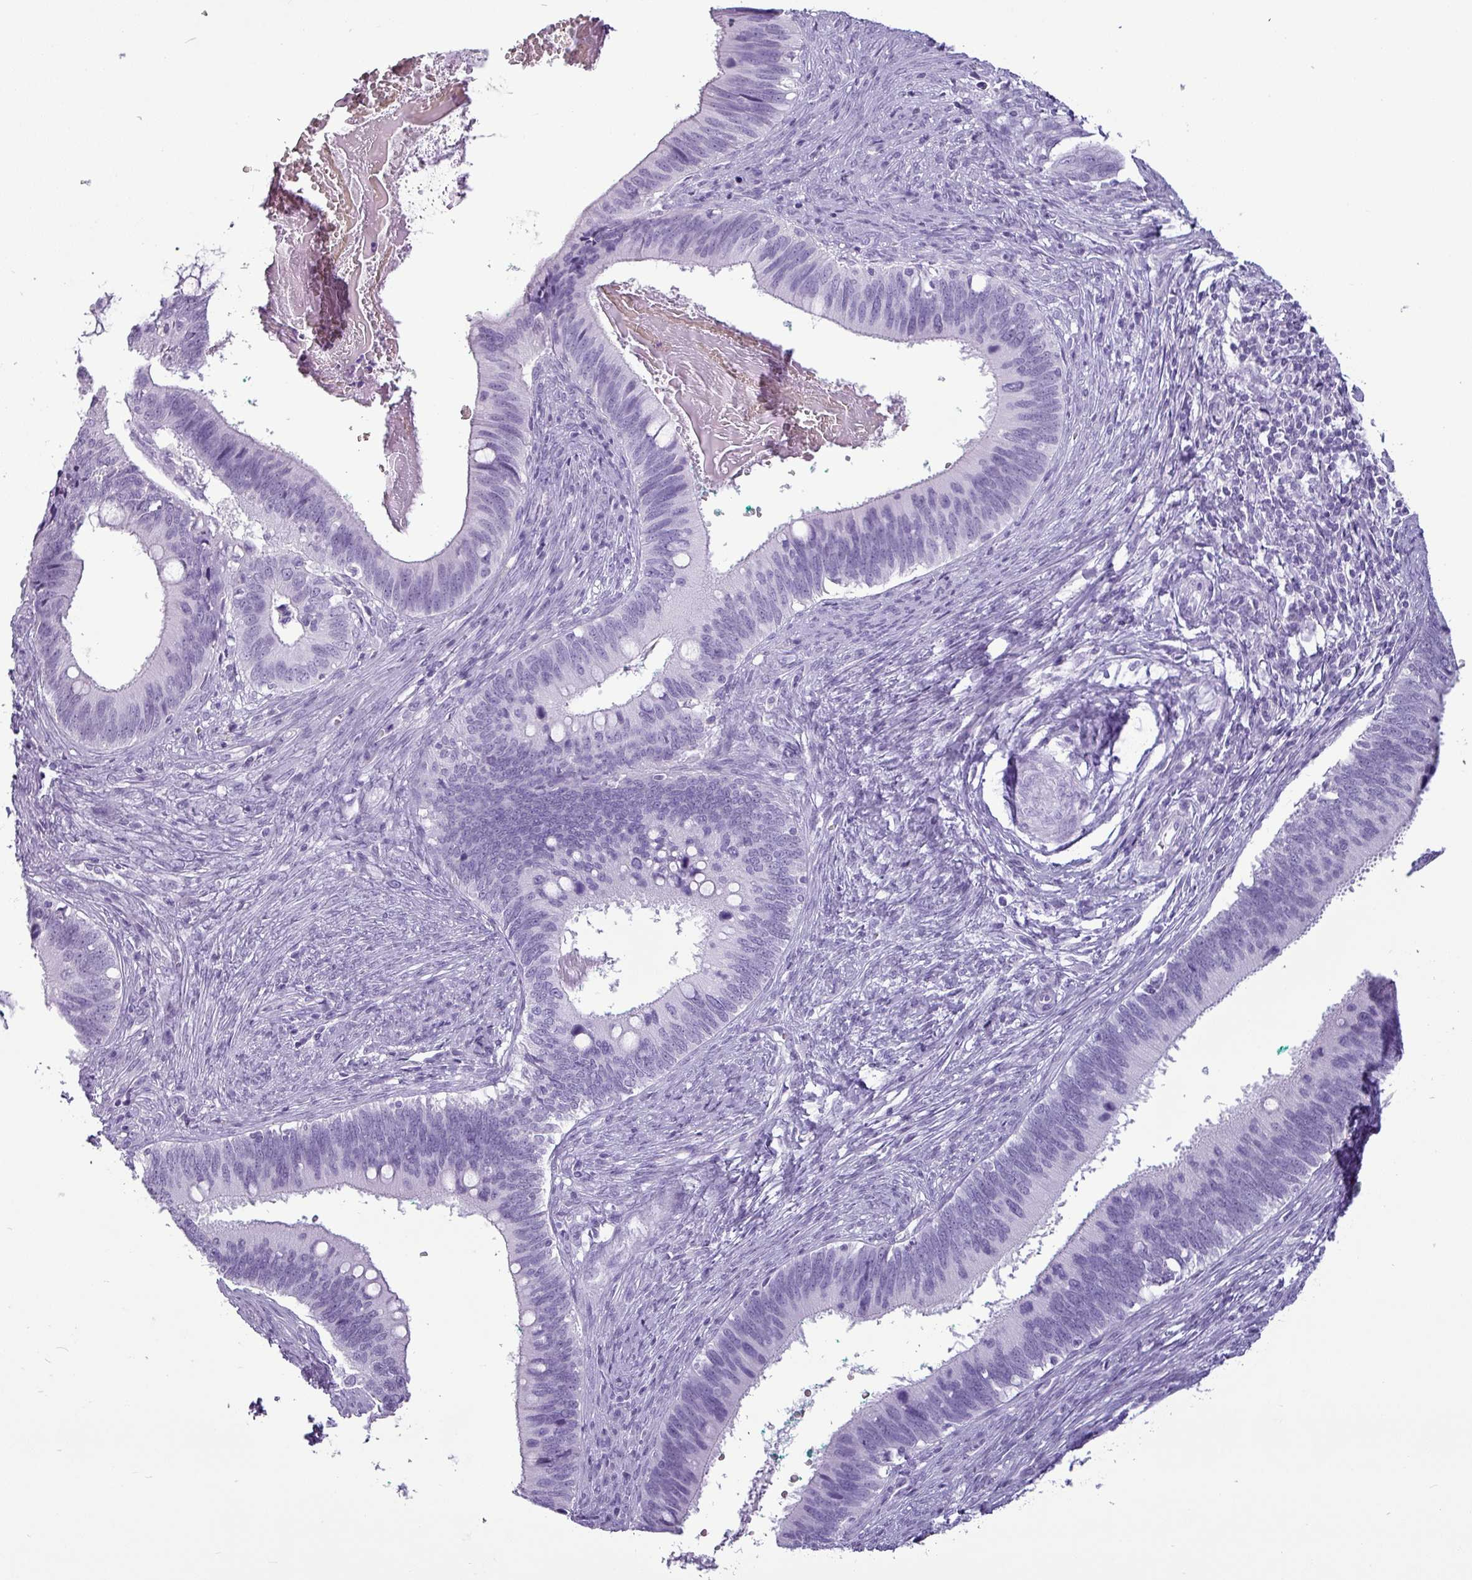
{"staining": {"intensity": "negative", "quantity": "none", "location": "none"}, "tissue": "cervical cancer", "cell_type": "Tumor cells", "image_type": "cancer", "snomed": [{"axis": "morphology", "description": "Adenocarcinoma, NOS"}, {"axis": "topography", "description": "Cervix"}], "caption": "Tumor cells show no significant protein expression in cervical cancer (adenocarcinoma).", "gene": "AMY1B", "patient": {"sex": "female", "age": 42}}